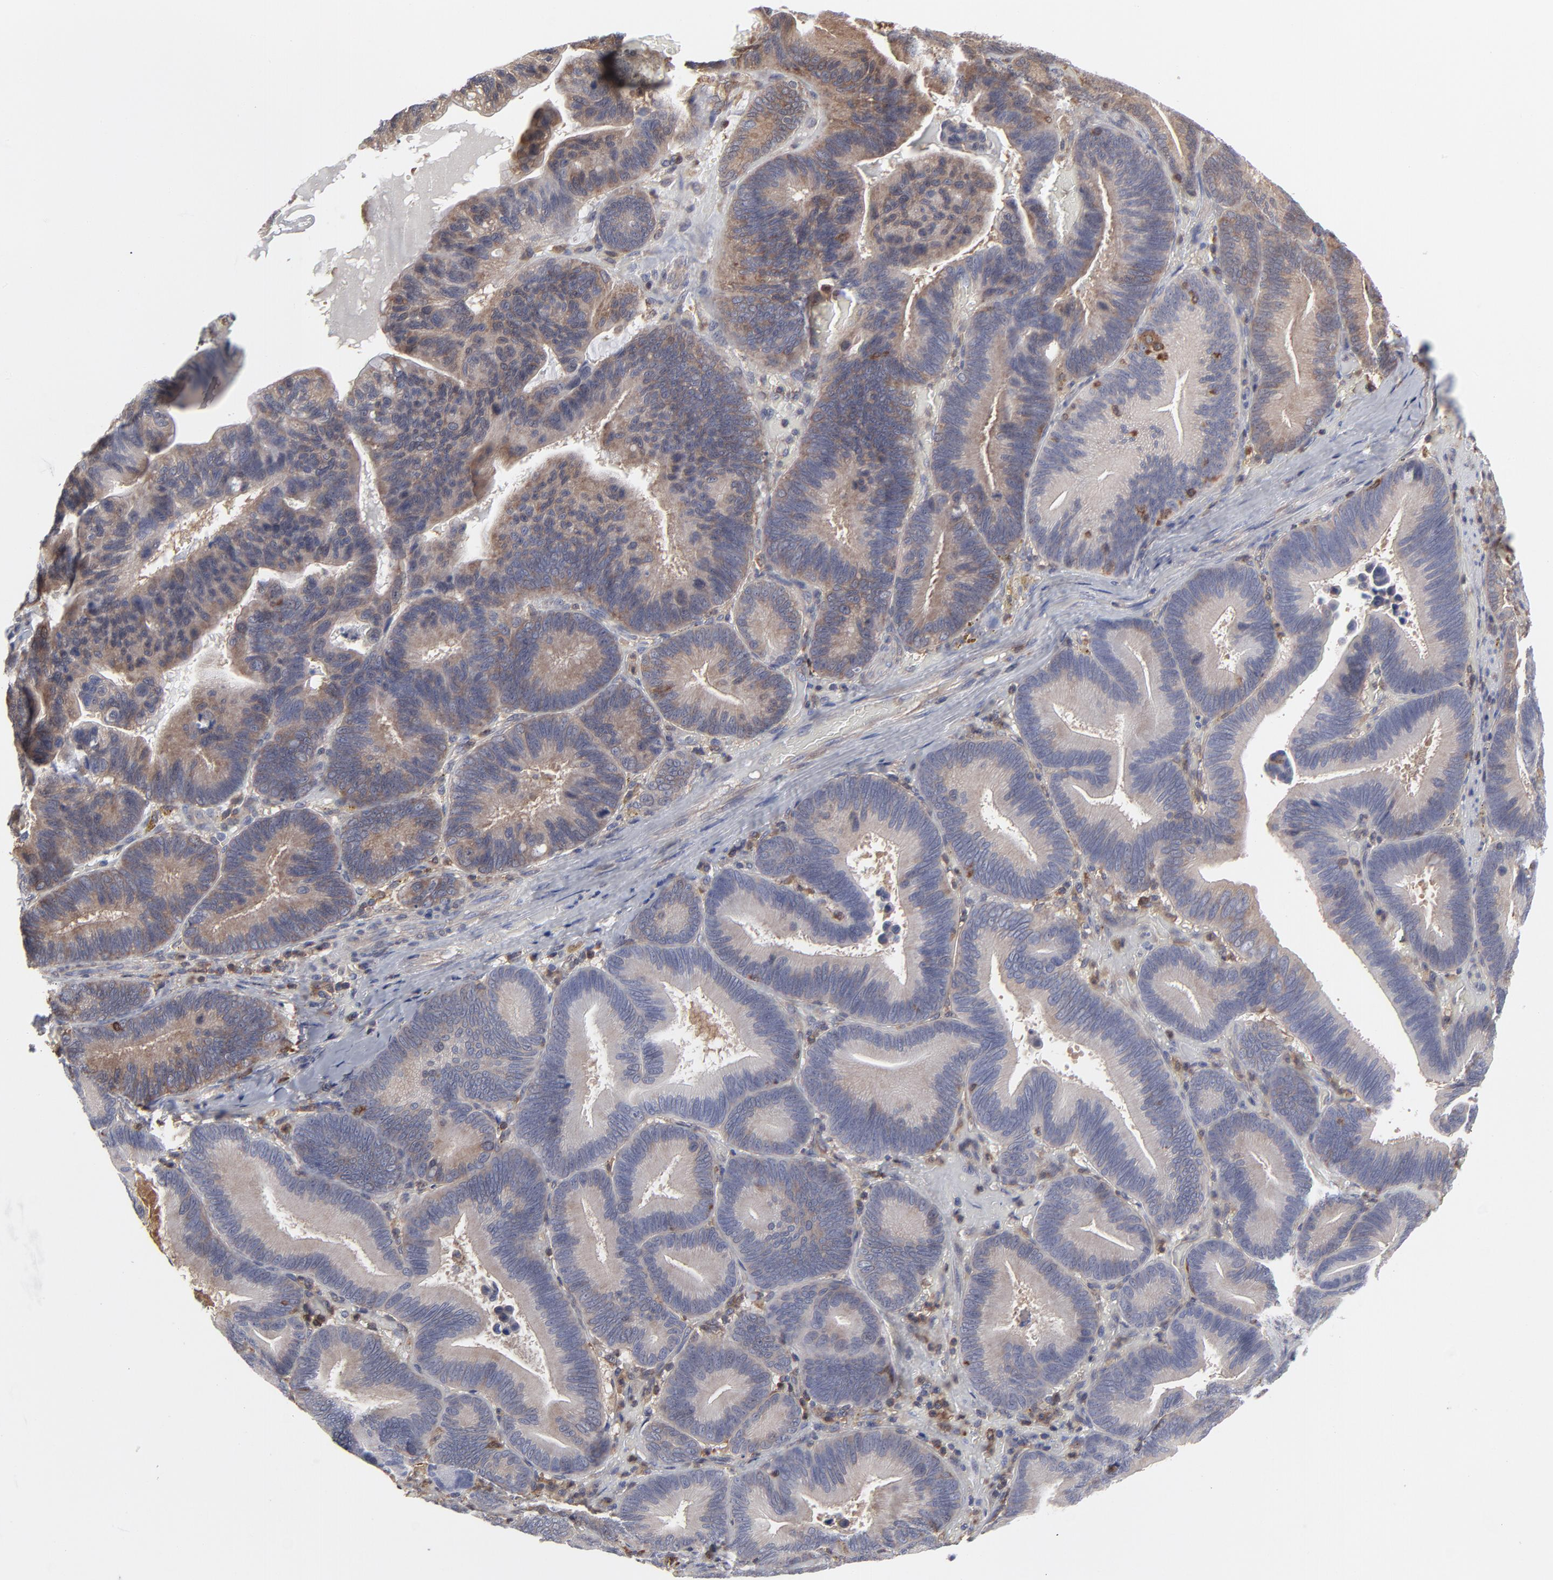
{"staining": {"intensity": "moderate", "quantity": ">75%", "location": "cytoplasmic/membranous"}, "tissue": "pancreatic cancer", "cell_type": "Tumor cells", "image_type": "cancer", "snomed": [{"axis": "morphology", "description": "Adenocarcinoma, NOS"}, {"axis": "topography", "description": "Pancreas"}], "caption": "Brown immunohistochemical staining in human pancreatic adenocarcinoma exhibits moderate cytoplasmic/membranous expression in about >75% of tumor cells. The staining was performed using DAB, with brown indicating positive protein expression. Nuclei are stained blue with hematoxylin.", "gene": "MAP2K1", "patient": {"sex": "male", "age": 82}}